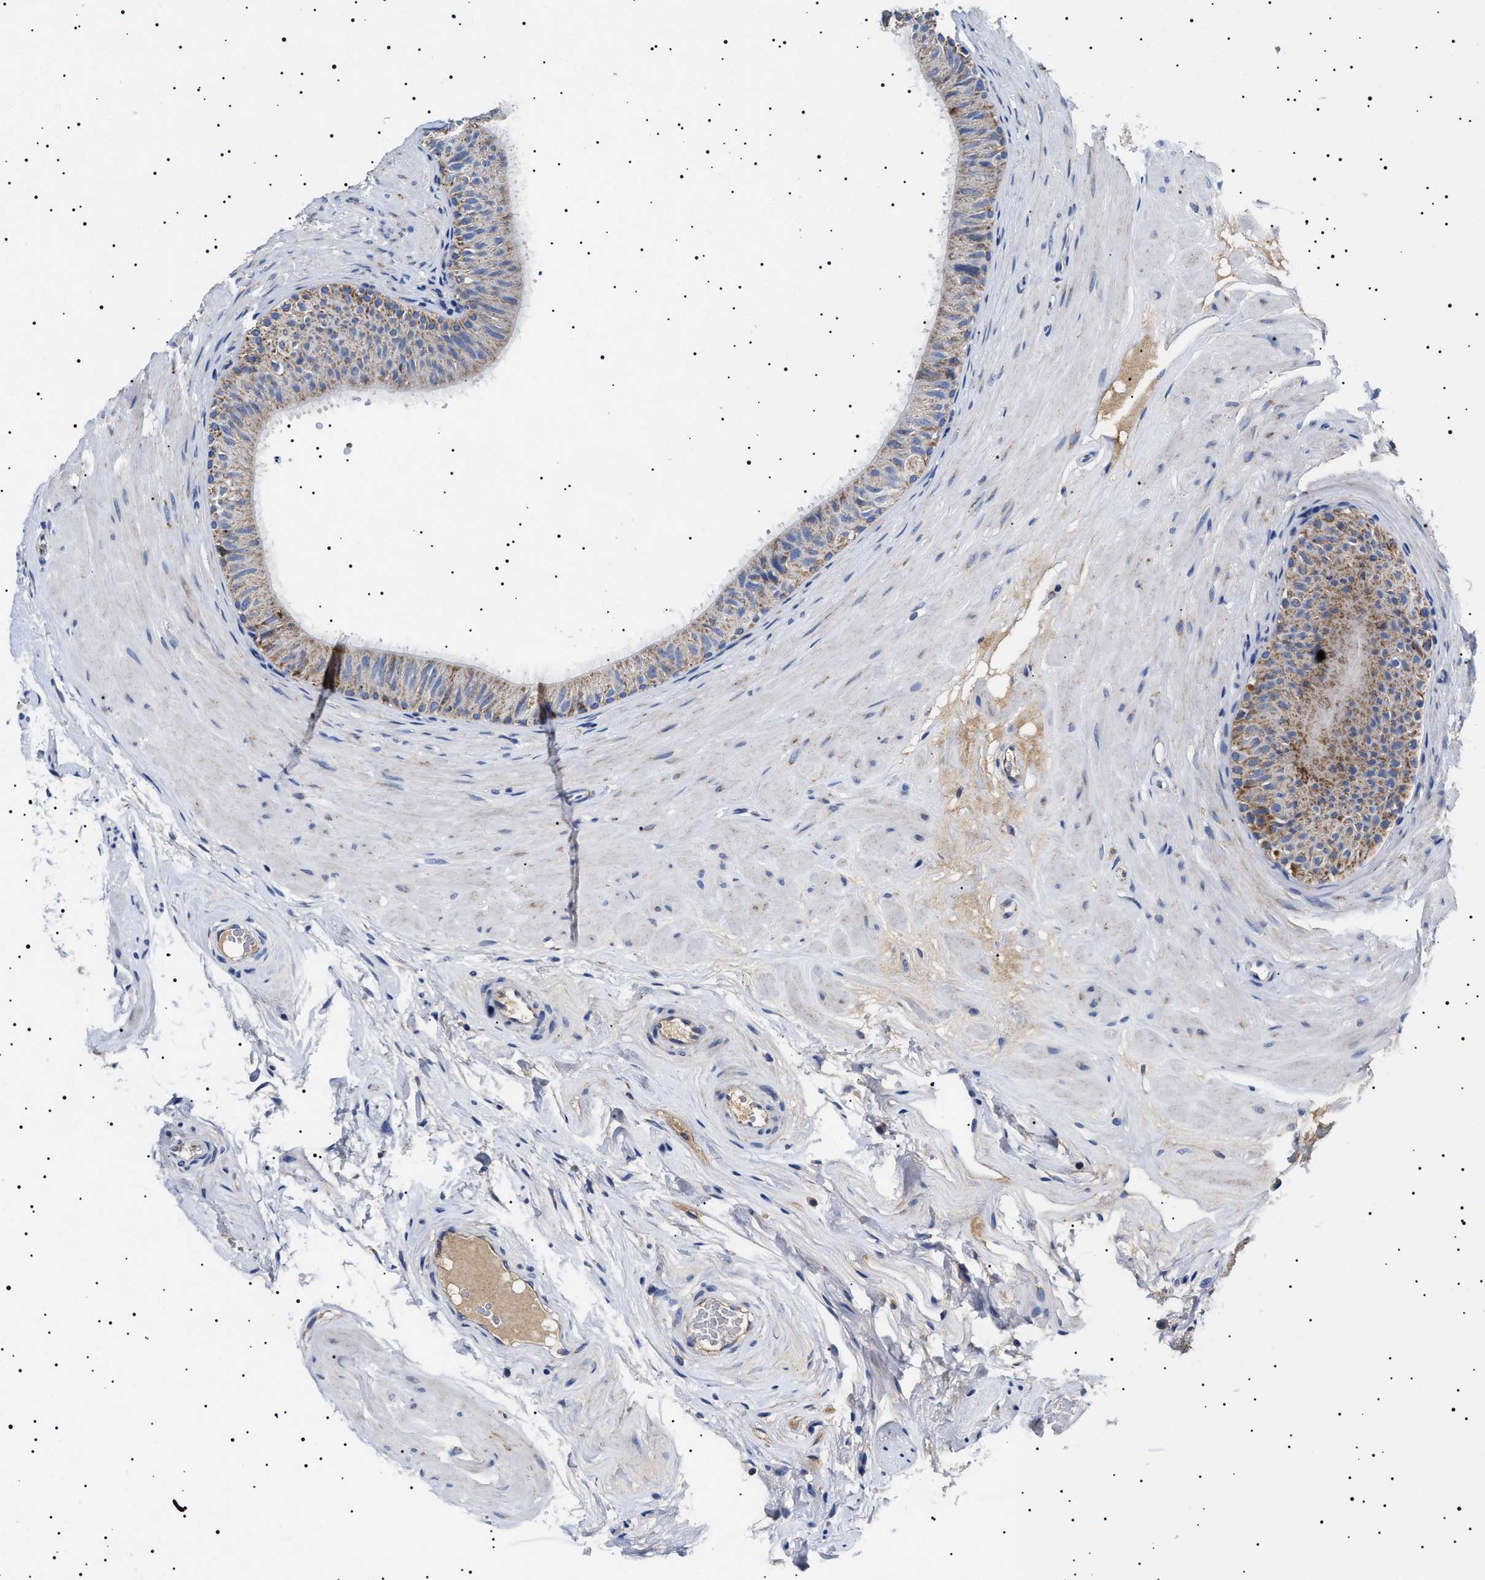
{"staining": {"intensity": "moderate", "quantity": "<25%", "location": "cytoplasmic/membranous"}, "tissue": "epididymis", "cell_type": "Glandular cells", "image_type": "normal", "snomed": [{"axis": "morphology", "description": "Normal tissue, NOS"}, {"axis": "topography", "description": "Epididymis"}], "caption": "Moderate cytoplasmic/membranous expression for a protein is present in about <25% of glandular cells of normal epididymis using immunohistochemistry (IHC).", "gene": "CHRDL2", "patient": {"sex": "male", "age": 34}}